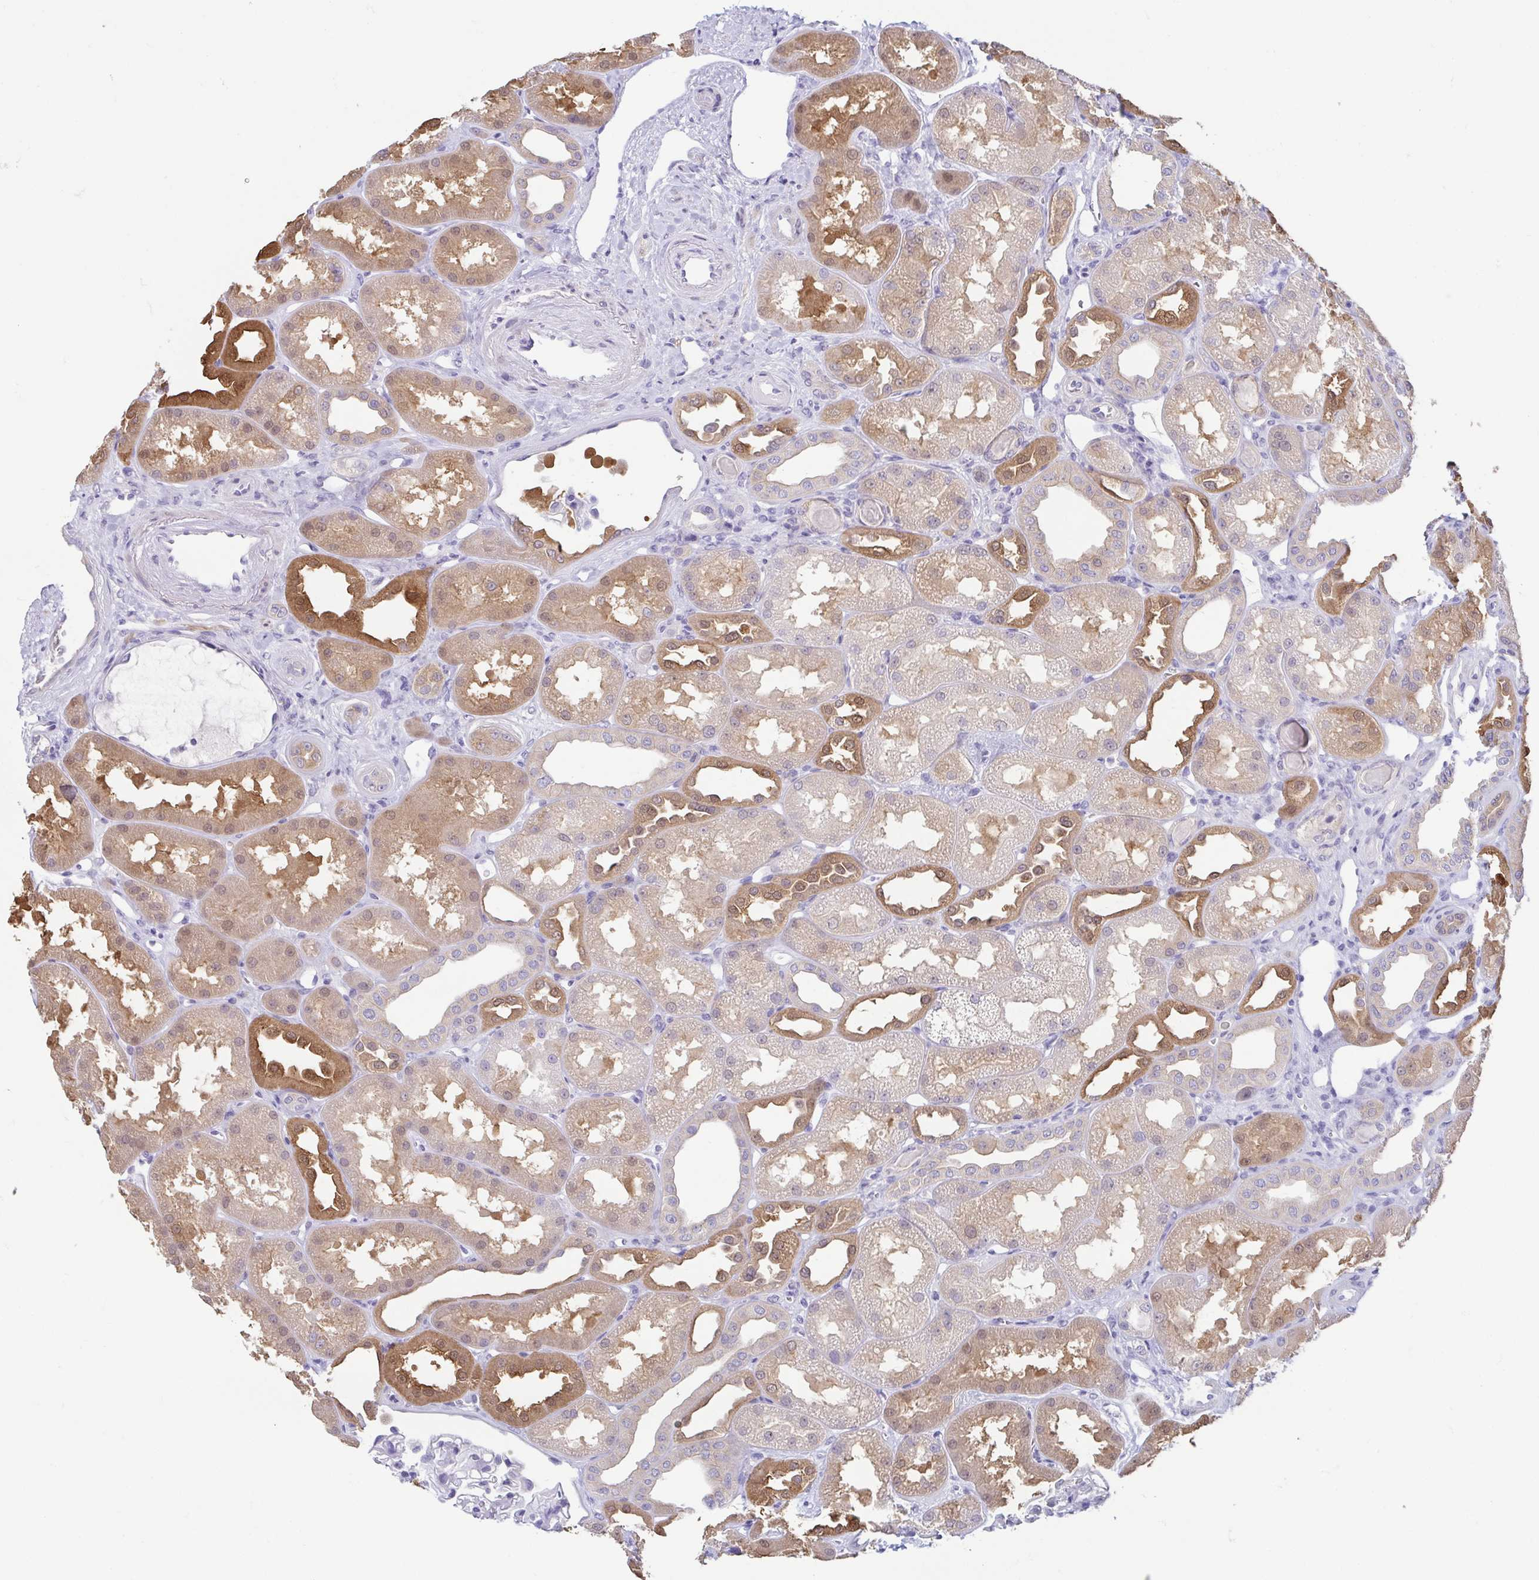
{"staining": {"intensity": "negative", "quantity": "none", "location": "none"}, "tissue": "kidney", "cell_type": "Cells in glomeruli", "image_type": "normal", "snomed": [{"axis": "morphology", "description": "Normal tissue, NOS"}, {"axis": "topography", "description": "Kidney"}], "caption": "Micrograph shows no significant protein staining in cells in glomeruli of unremarkable kidney. (Stains: DAB immunohistochemistry (IHC) with hematoxylin counter stain, Microscopy: brightfield microscopy at high magnification).", "gene": "FABP3", "patient": {"sex": "male", "age": 61}}